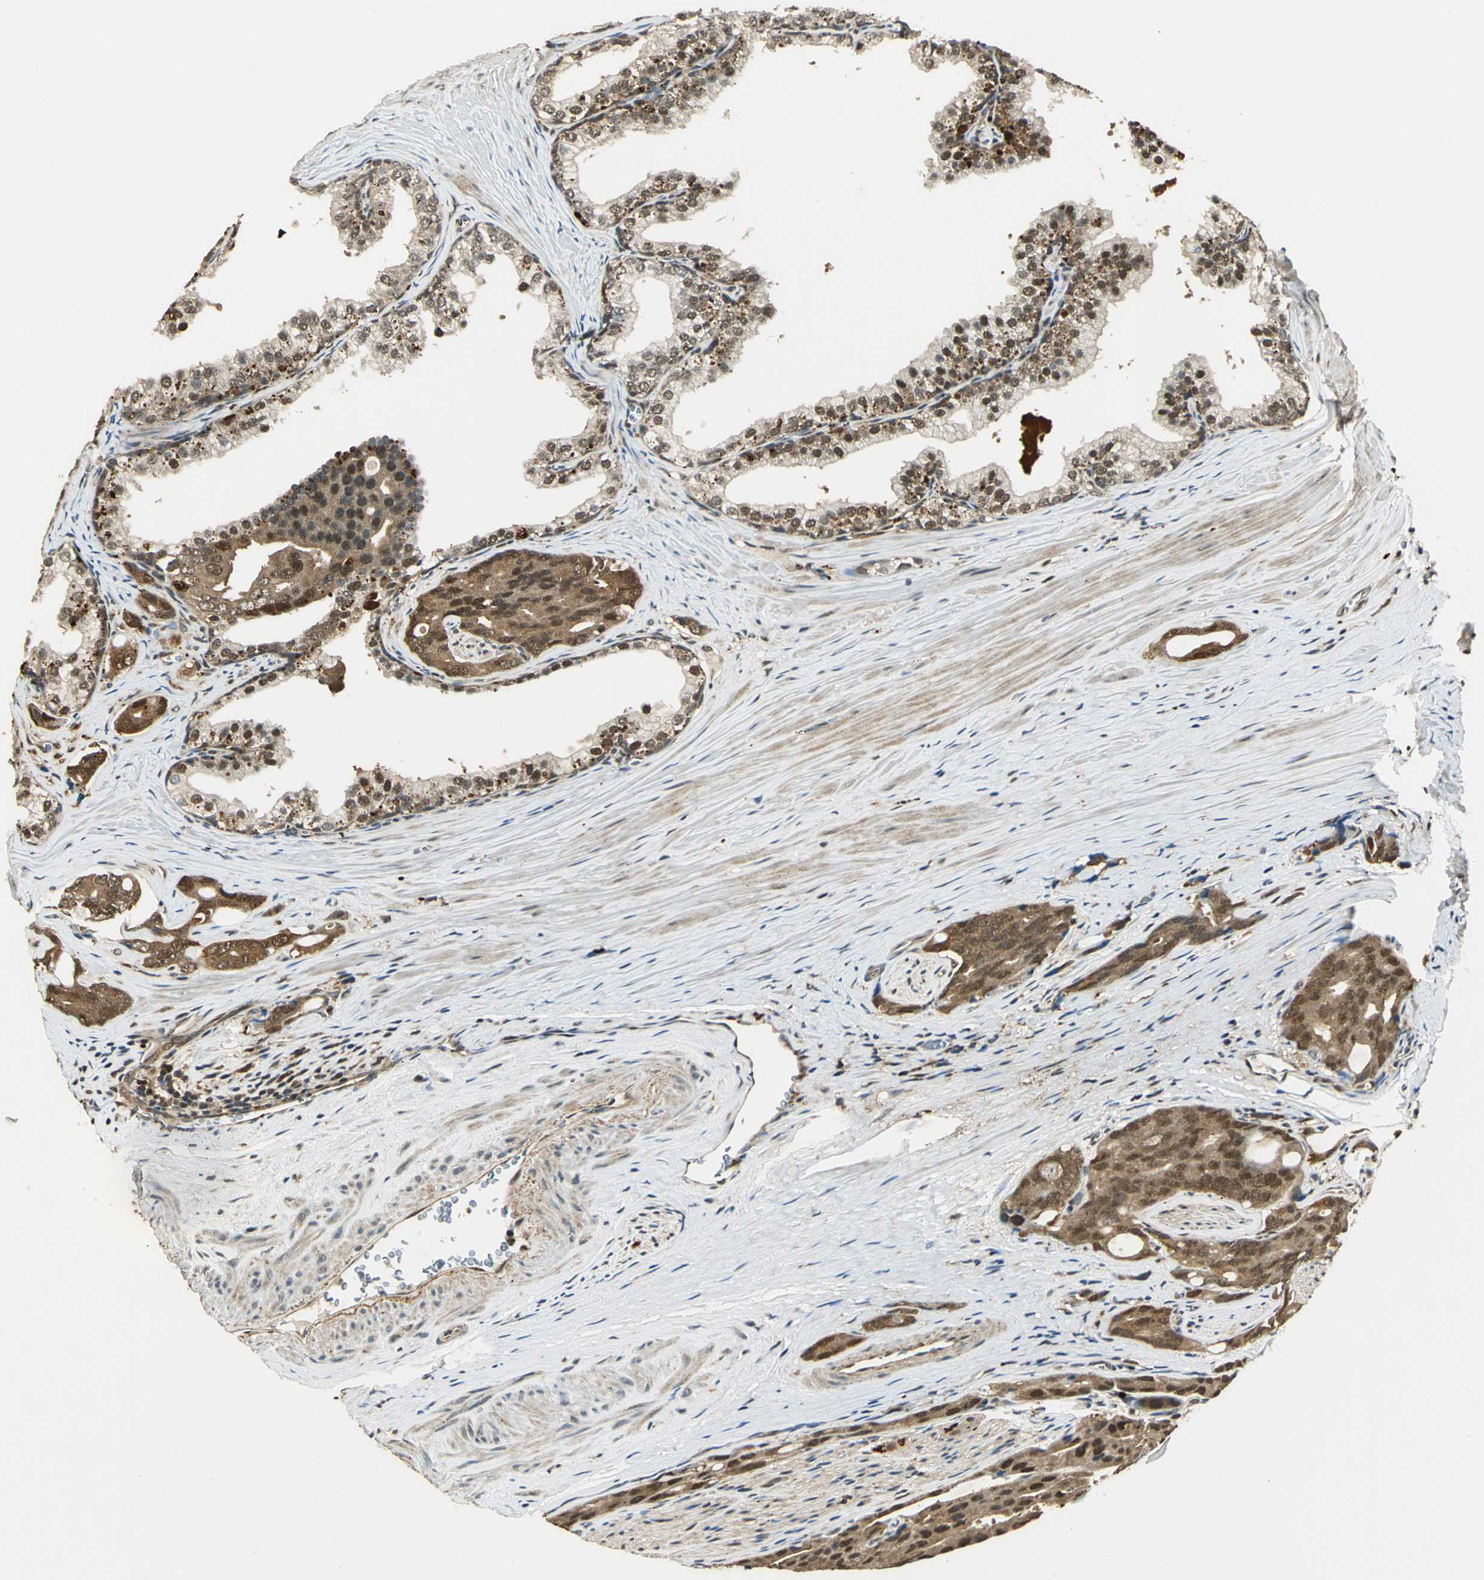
{"staining": {"intensity": "moderate", "quantity": ">75%", "location": "cytoplasmic/membranous,nuclear"}, "tissue": "prostate cancer", "cell_type": "Tumor cells", "image_type": "cancer", "snomed": [{"axis": "morphology", "description": "Adenocarcinoma, Medium grade"}, {"axis": "topography", "description": "Prostate"}], "caption": "Prostate cancer stained for a protein demonstrates moderate cytoplasmic/membranous and nuclear positivity in tumor cells.", "gene": "PPP1R13L", "patient": {"sex": "male", "age": 53}}